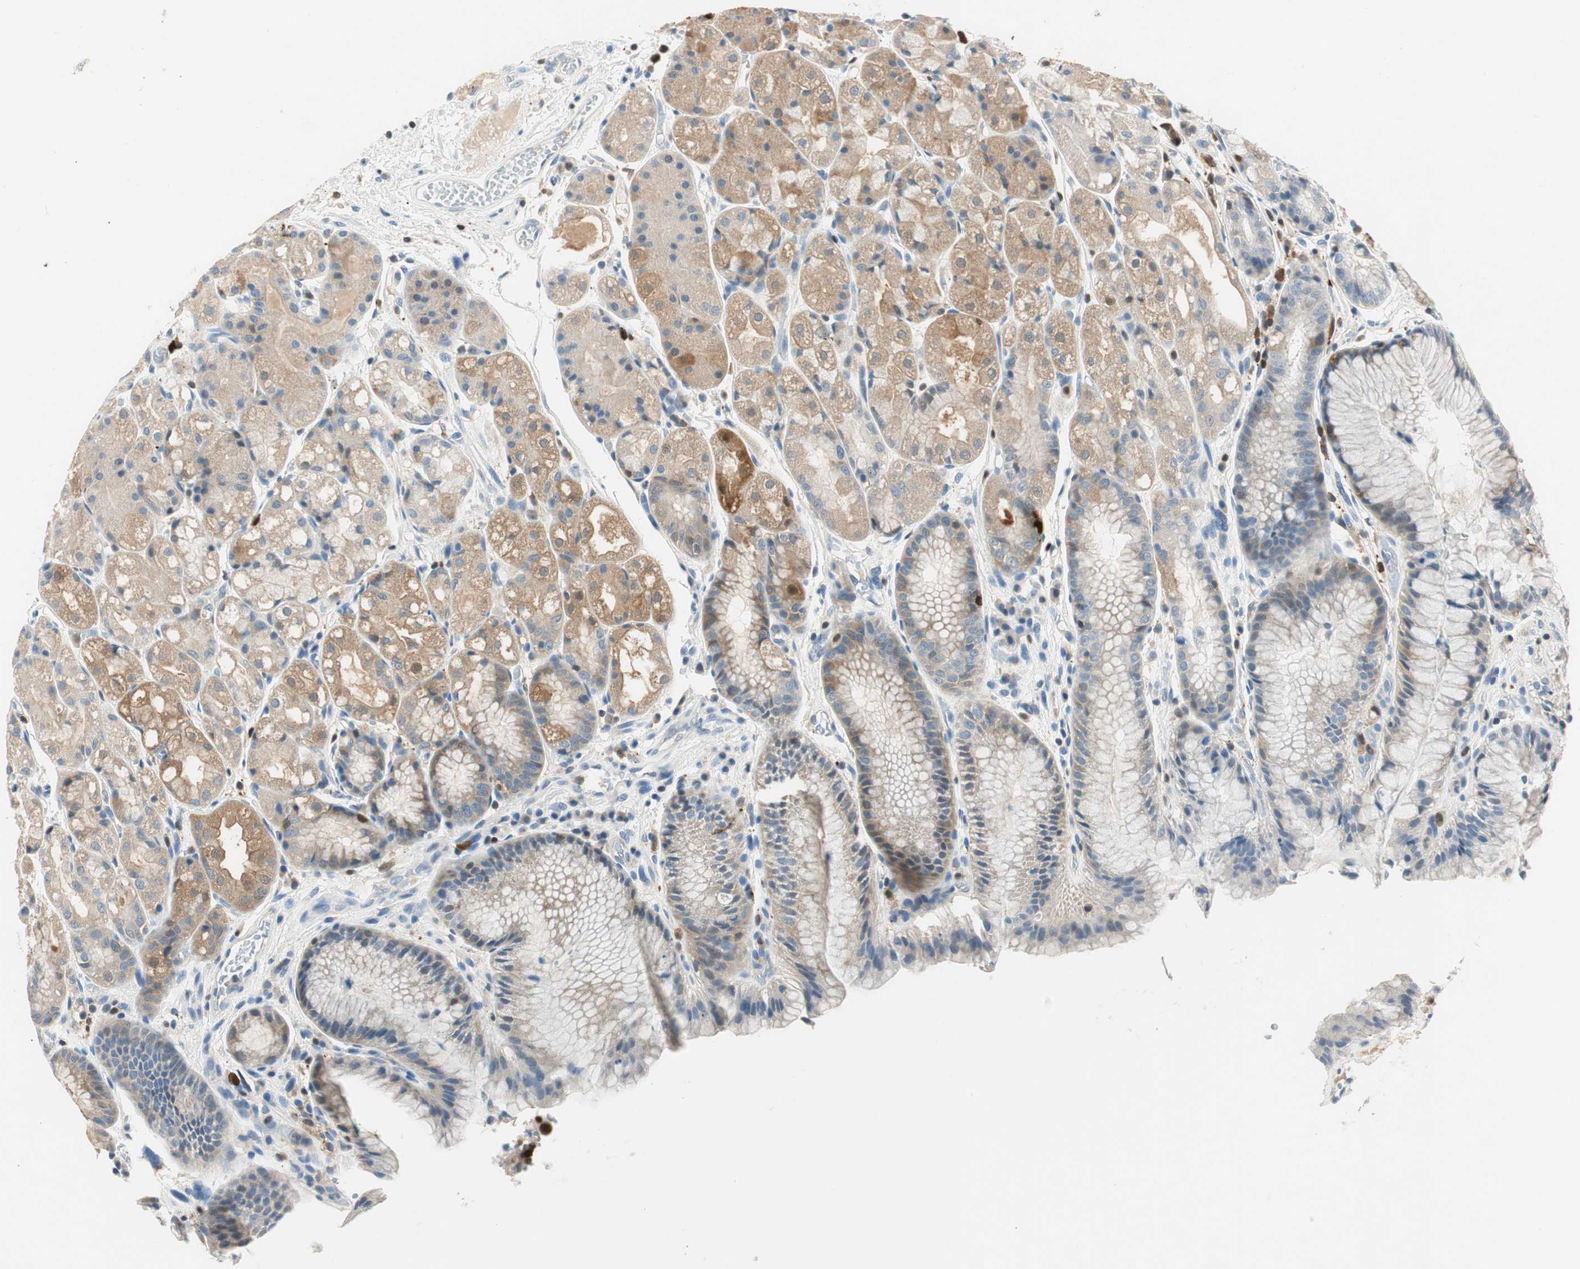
{"staining": {"intensity": "moderate", "quantity": ">75%", "location": "cytoplasmic/membranous"}, "tissue": "stomach", "cell_type": "Glandular cells", "image_type": "normal", "snomed": [{"axis": "morphology", "description": "Normal tissue, NOS"}, {"axis": "topography", "description": "Stomach, upper"}], "caption": "Approximately >75% of glandular cells in normal stomach reveal moderate cytoplasmic/membranous protein positivity as visualized by brown immunohistochemical staining.", "gene": "COTL1", "patient": {"sex": "male", "age": 72}}